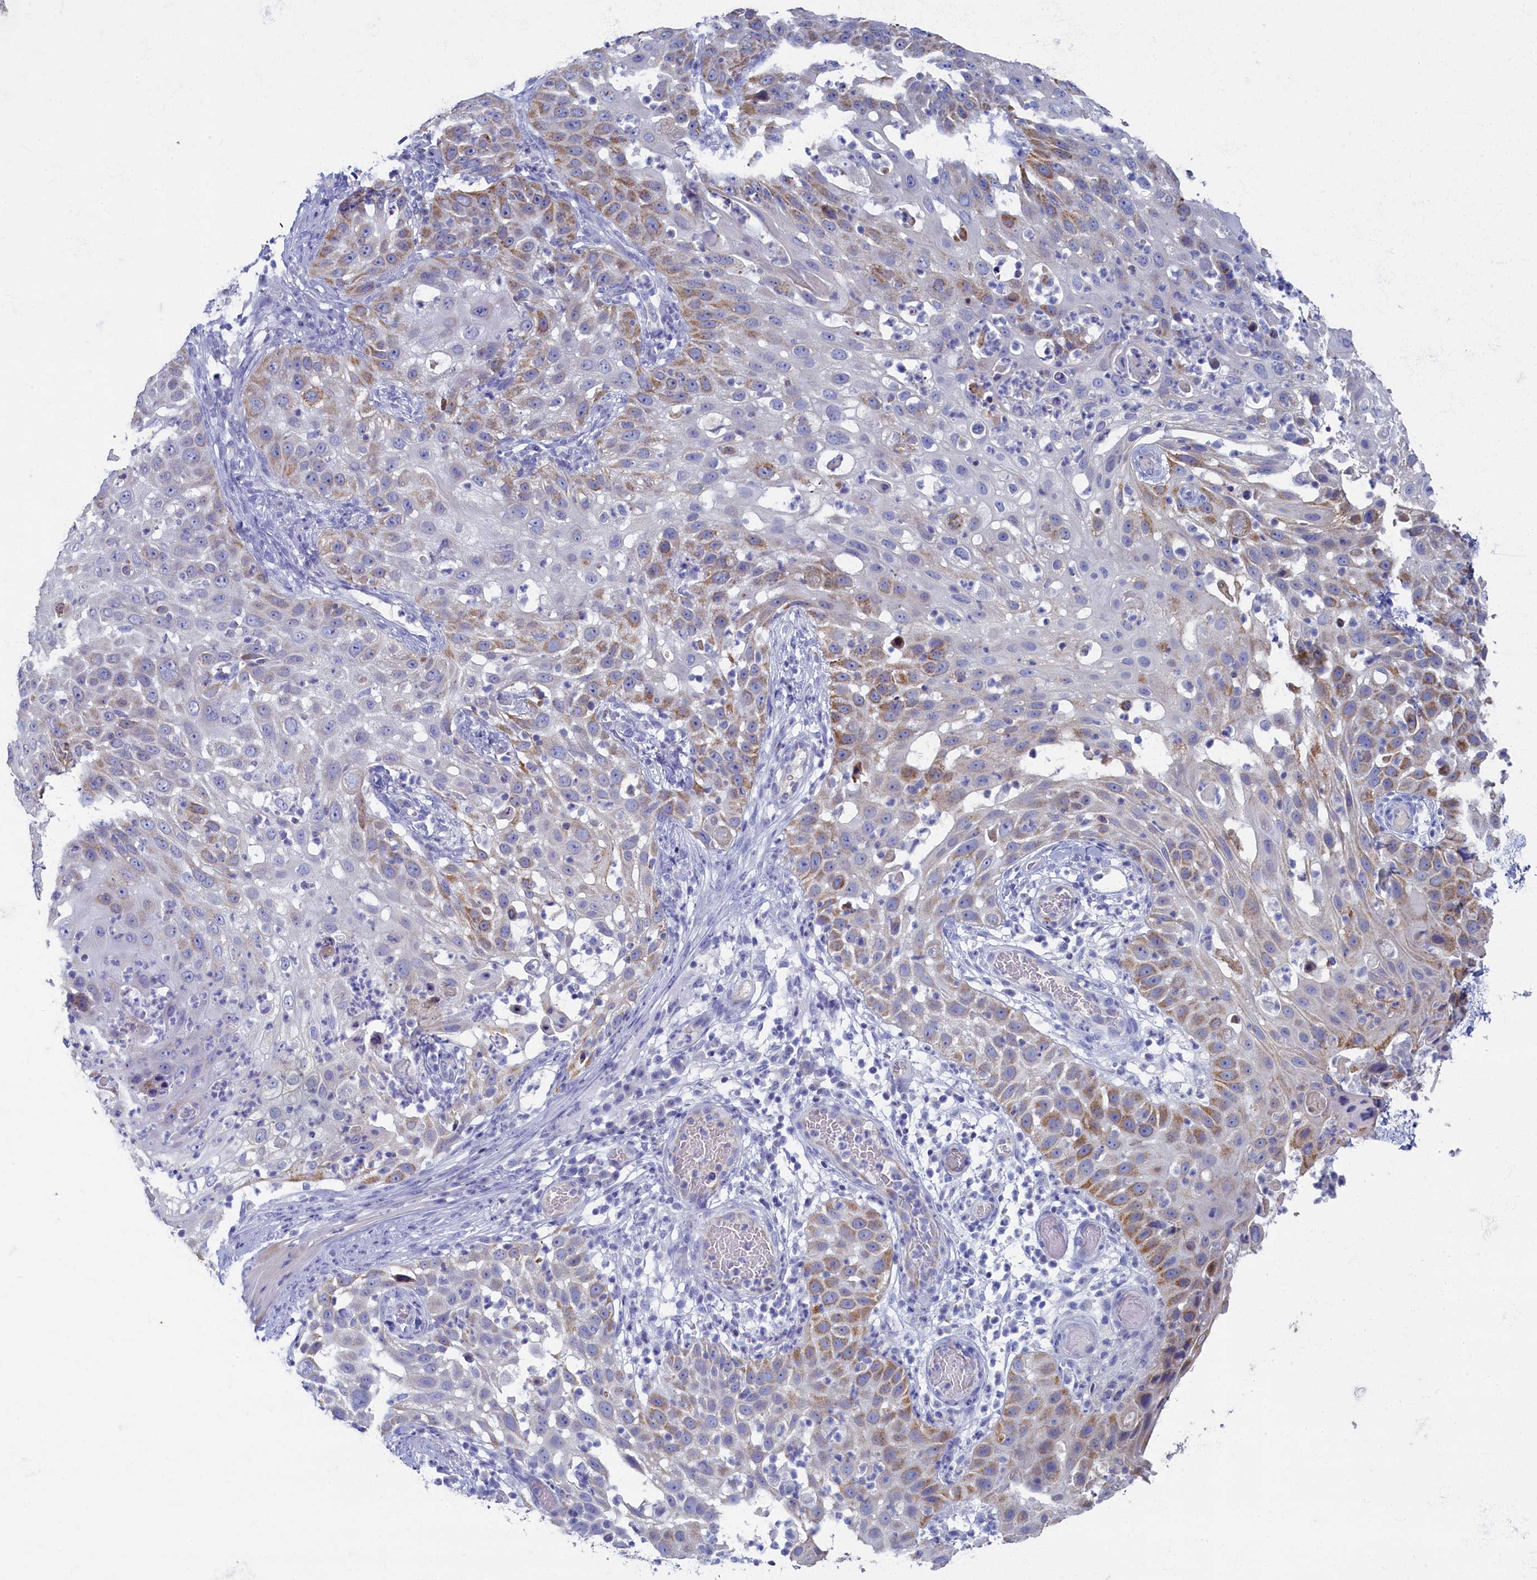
{"staining": {"intensity": "moderate", "quantity": "<25%", "location": "cytoplasmic/membranous"}, "tissue": "skin cancer", "cell_type": "Tumor cells", "image_type": "cancer", "snomed": [{"axis": "morphology", "description": "Squamous cell carcinoma, NOS"}, {"axis": "topography", "description": "Skin"}], "caption": "Moderate cytoplasmic/membranous protein expression is appreciated in approximately <25% of tumor cells in skin cancer (squamous cell carcinoma).", "gene": "OCIAD2", "patient": {"sex": "female", "age": 44}}